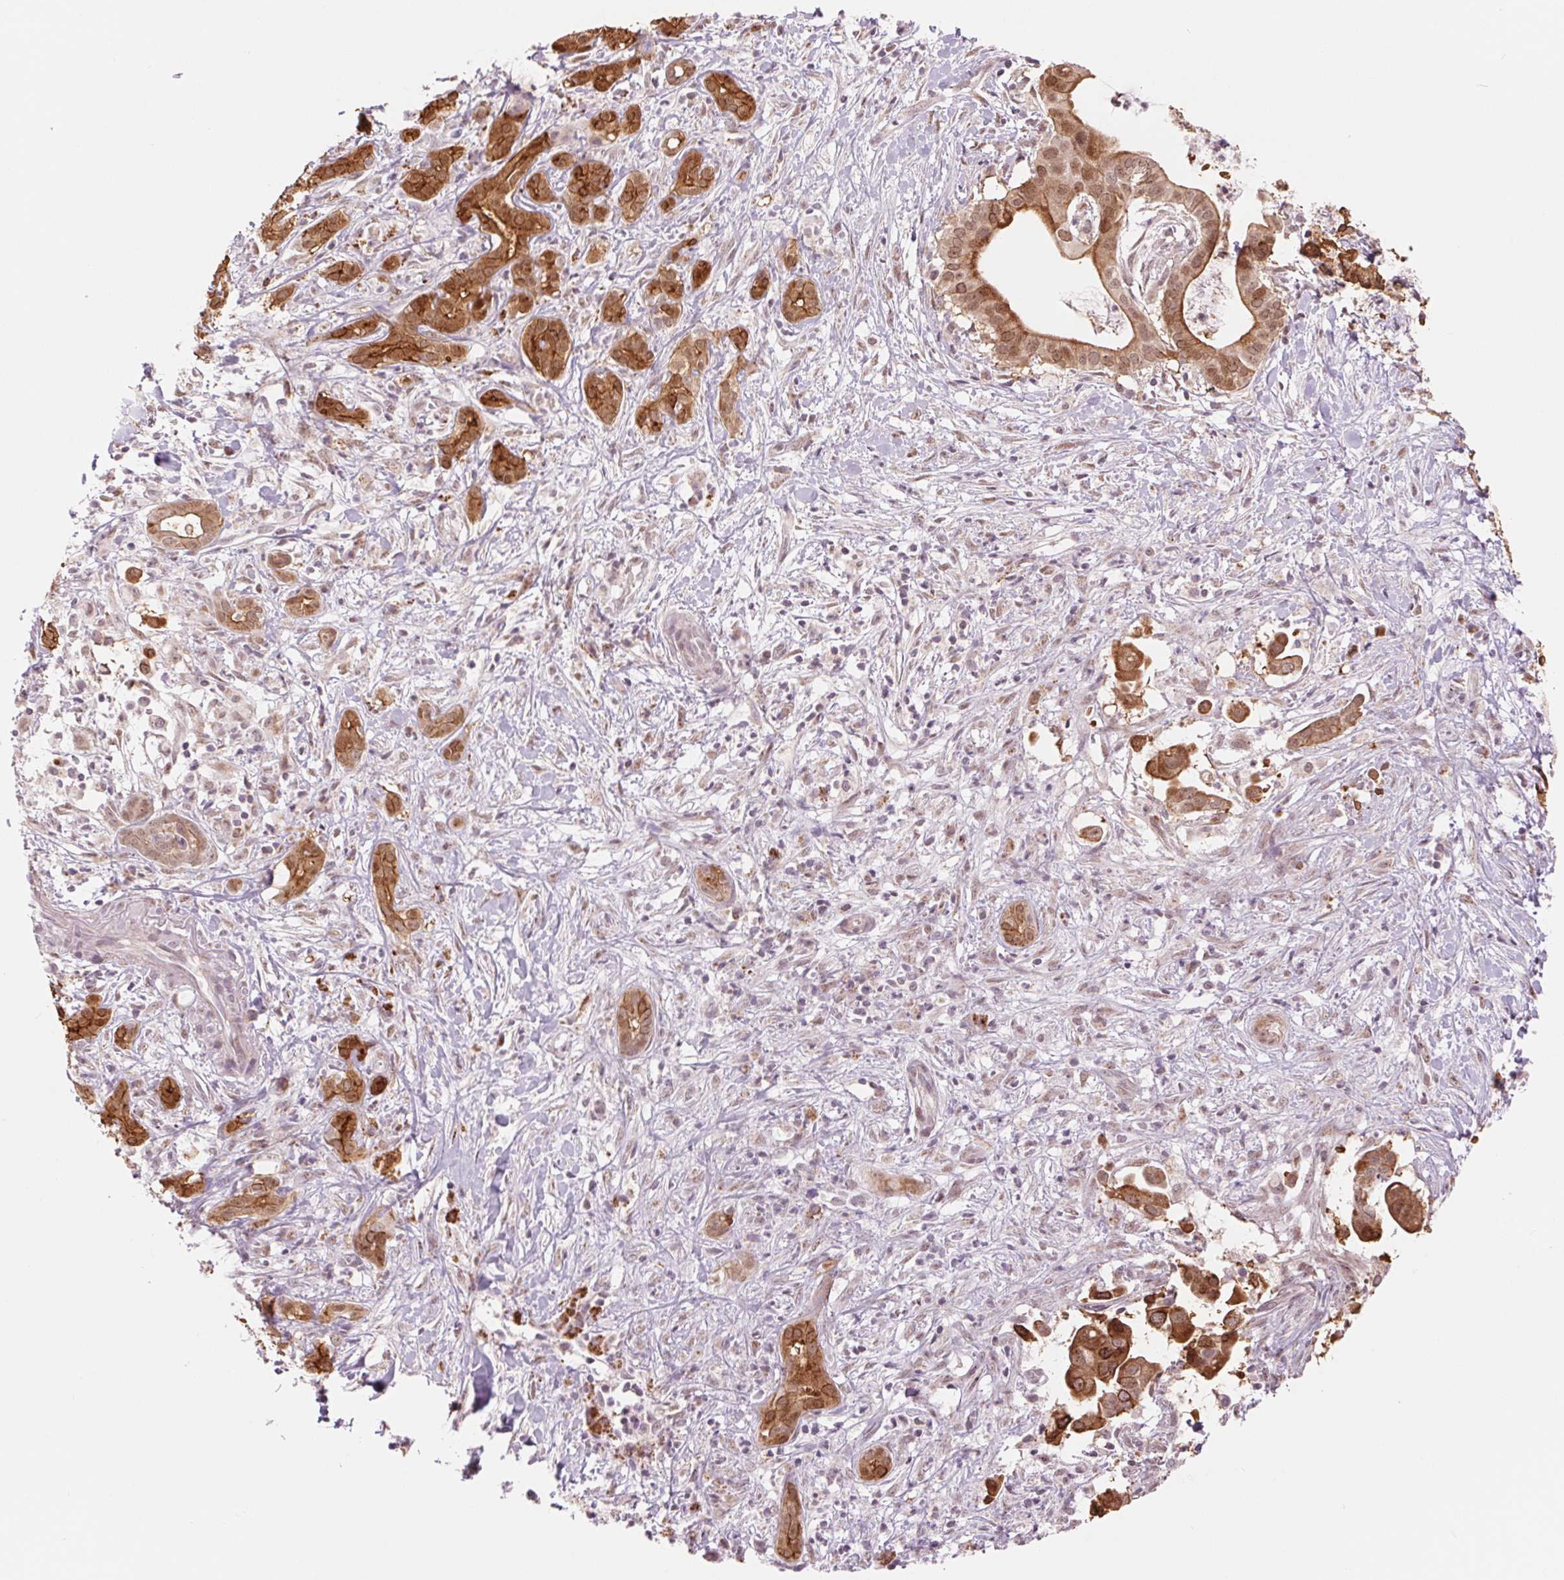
{"staining": {"intensity": "moderate", "quantity": ">75%", "location": "cytoplasmic/membranous,nuclear"}, "tissue": "pancreatic cancer", "cell_type": "Tumor cells", "image_type": "cancer", "snomed": [{"axis": "morphology", "description": "Adenocarcinoma, NOS"}, {"axis": "topography", "description": "Pancreas"}], "caption": "A photomicrograph of pancreatic cancer stained for a protein exhibits moderate cytoplasmic/membranous and nuclear brown staining in tumor cells. (brown staining indicates protein expression, while blue staining denotes nuclei).", "gene": "ARHGAP32", "patient": {"sex": "male", "age": 61}}